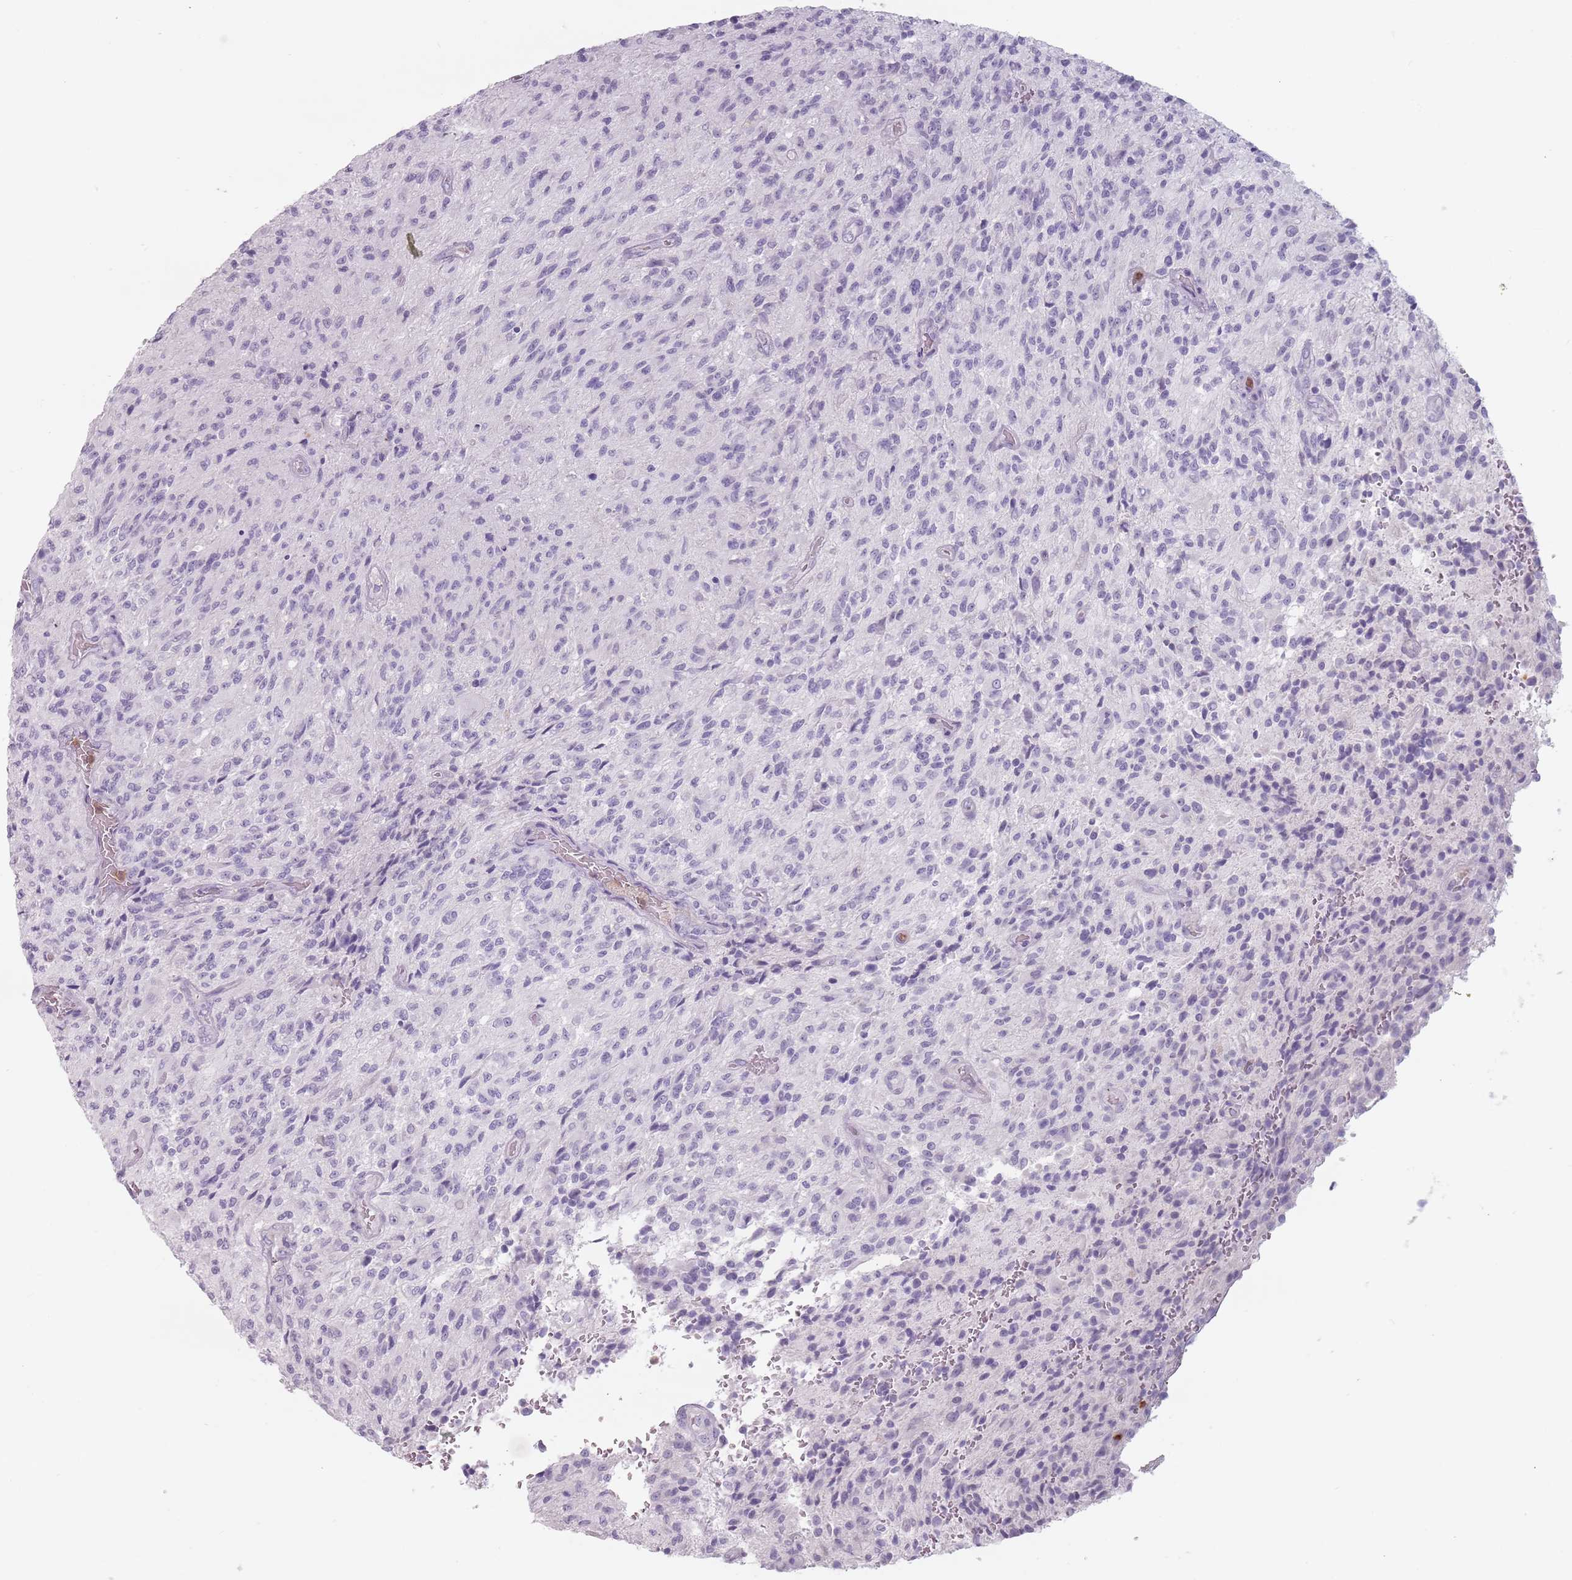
{"staining": {"intensity": "negative", "quantity": "none", "location": "none"}, "tissue": "glioma", "cell_type": "Tumor cells", "image_type": "cancer", "snomed": [{"axis": "morphology", "description": "Normal tissue, NOS"}, {"axis": "morphology", "description": "Glioma, malignant, High grade"}, {"axis": "topography", "description": "Cerebral cortex"}], "caption": "Tumor cells are negative for protein expression in human glioma.", "gene": "ZNF584", "patient": {"sex": "male", "age": 56}}